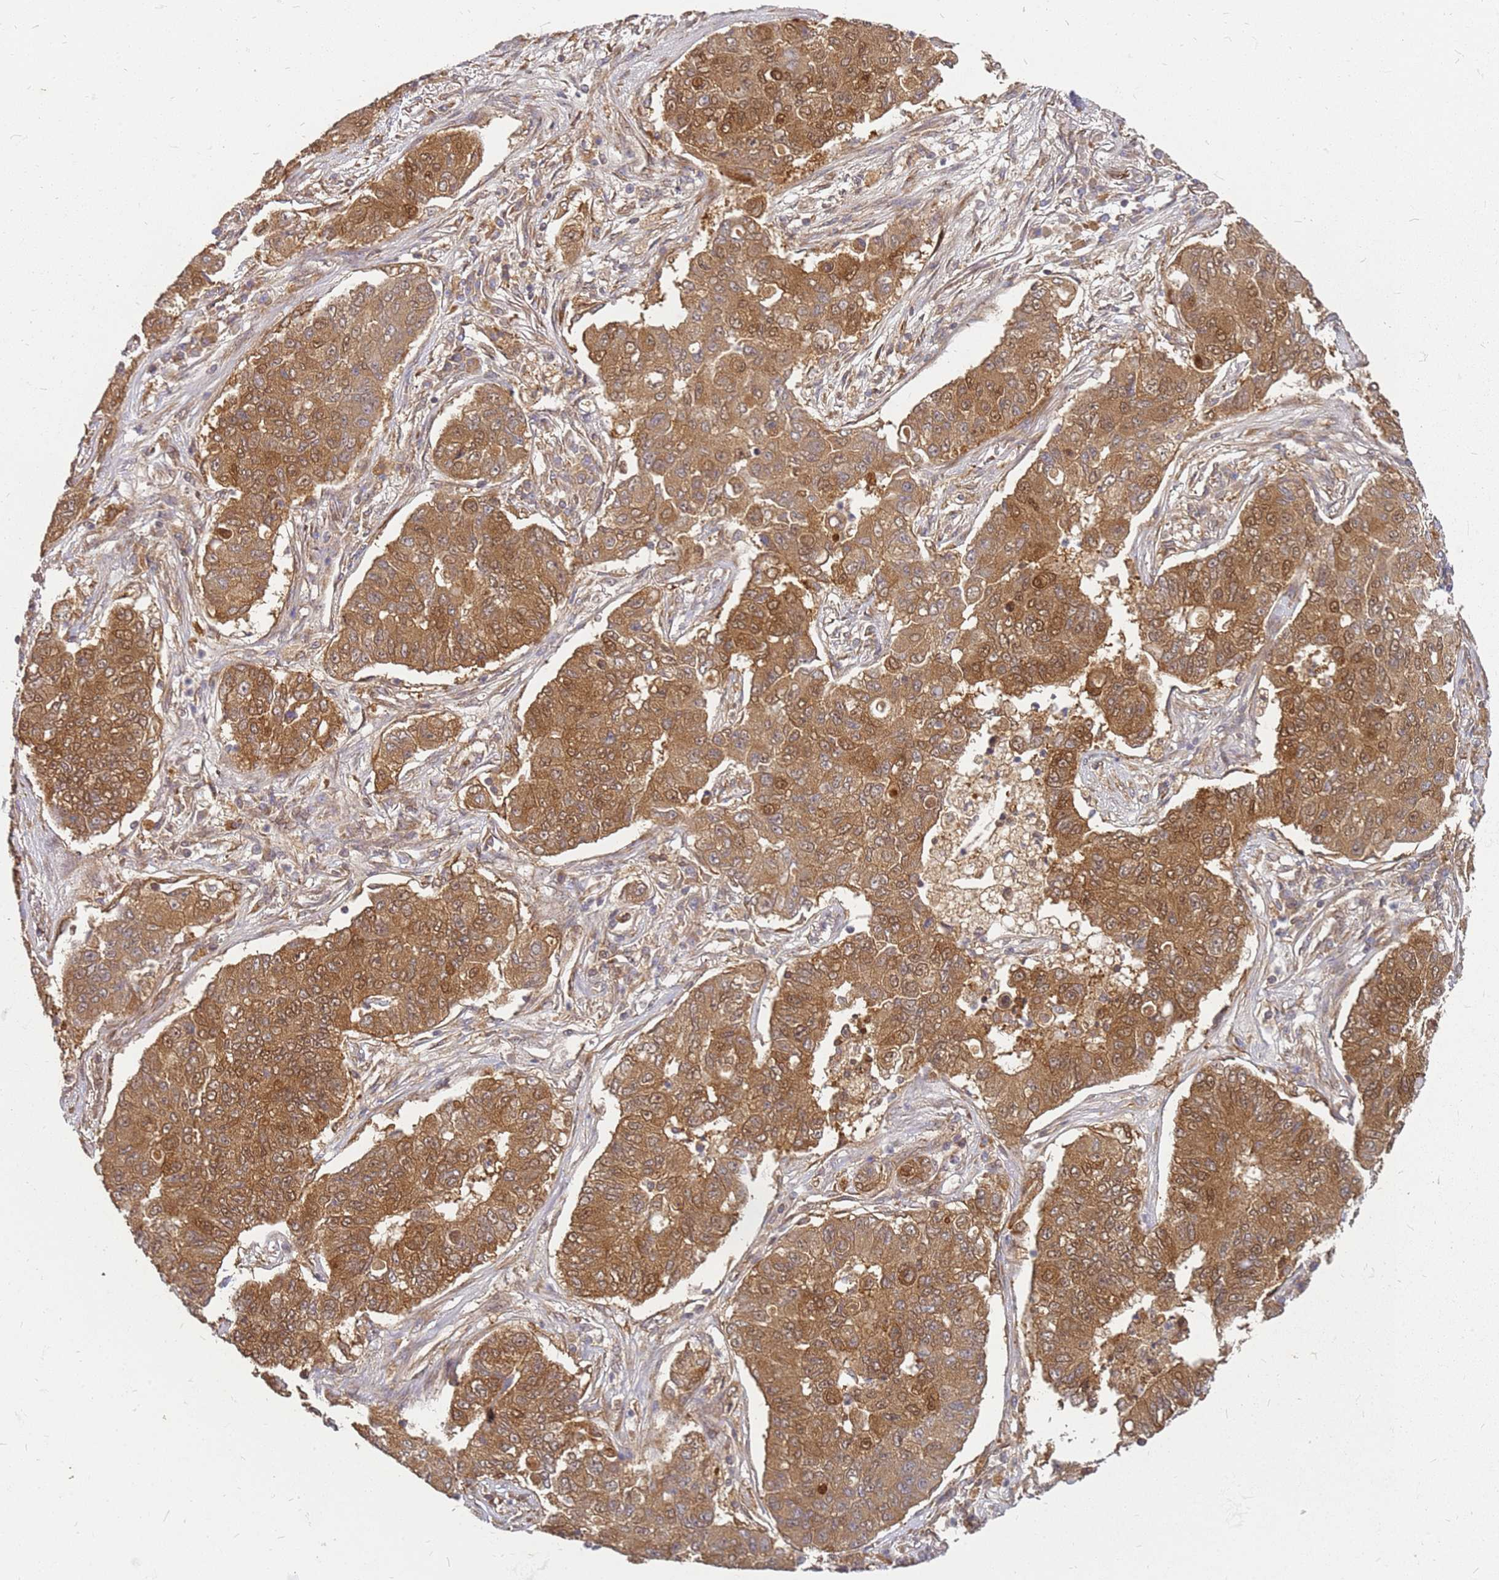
{"staining": {"intensity": "moderate", "quantity": ">75%", "location": "cytoplasmic/membranous,nuclear"}, "tissue": "lung cancer", "cell_type": "Tumor cells", "image_type": "cancer", "snomed": [{"axis": "morphology", "description": "Squamous cell carcinoma, NOS"}, {"axis": "topography", "description": "Lung"}], "caption": "This is a photomicrograph of immunohistochemistry staining of lung cancer, which shows moderate positivity in the cytoplasmic/membranous and nuclear of tumor cells.", "gene": "NUDT14", "patient": {"sex": "male", "age": 74}}